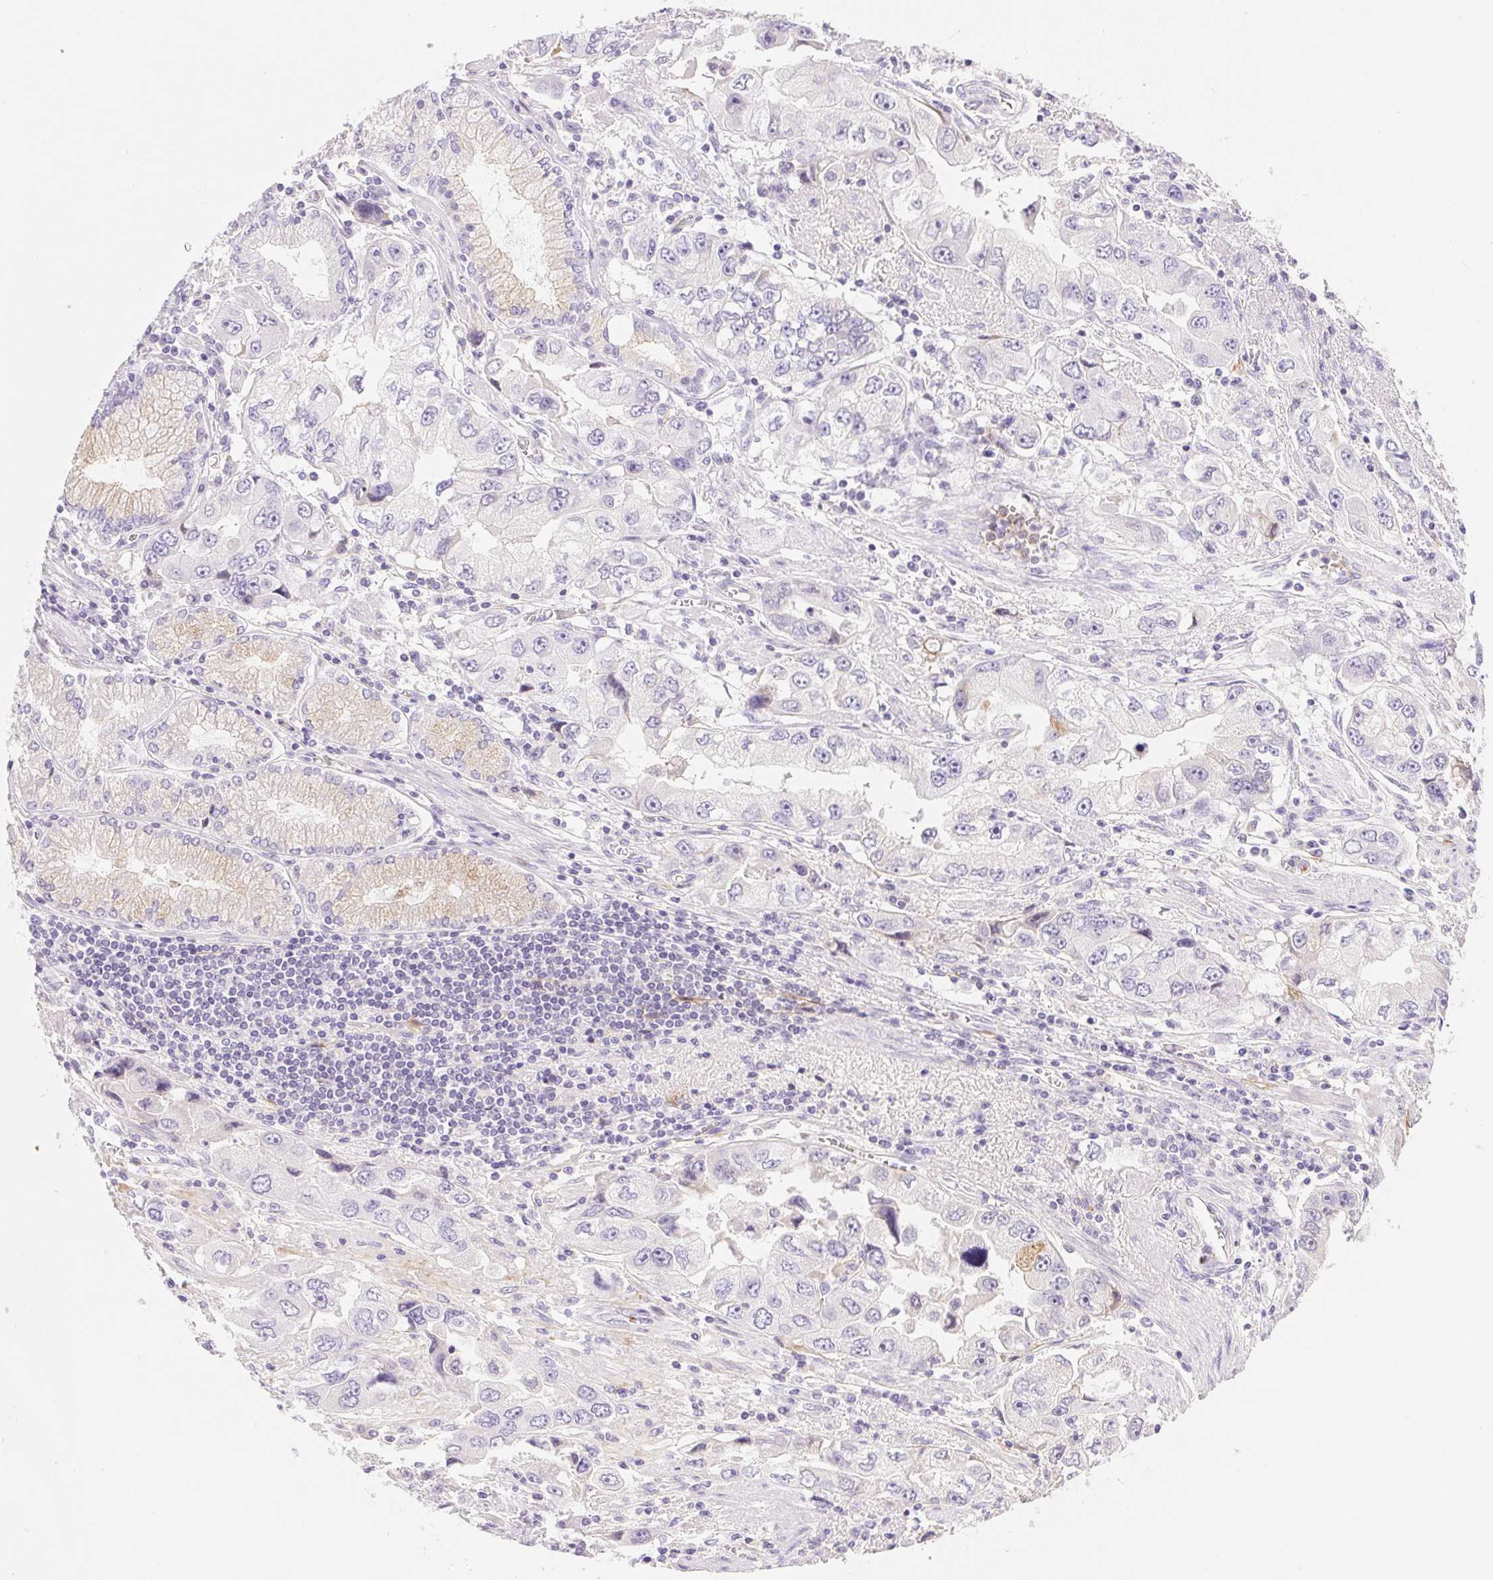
{"staining": {"intensity": "negative", "quantity": "none", "location": "none"}, "tissue": "stomach cancer", "cell_type": "Tumor cells", "image_type": "cancer", "snomed": [{"axis": "morphology", "description": "Adenocarcinoma, NOS"}, {"axis": "topography", "description": "Stomach, lower"}], "caption": "The immunohistochemistry micrograph has no significant positivity in tumor cells of adenocarcinoma (stomach) tissue.", "gene": "FGA", "patient": {"sex": "female", "age": 93}}